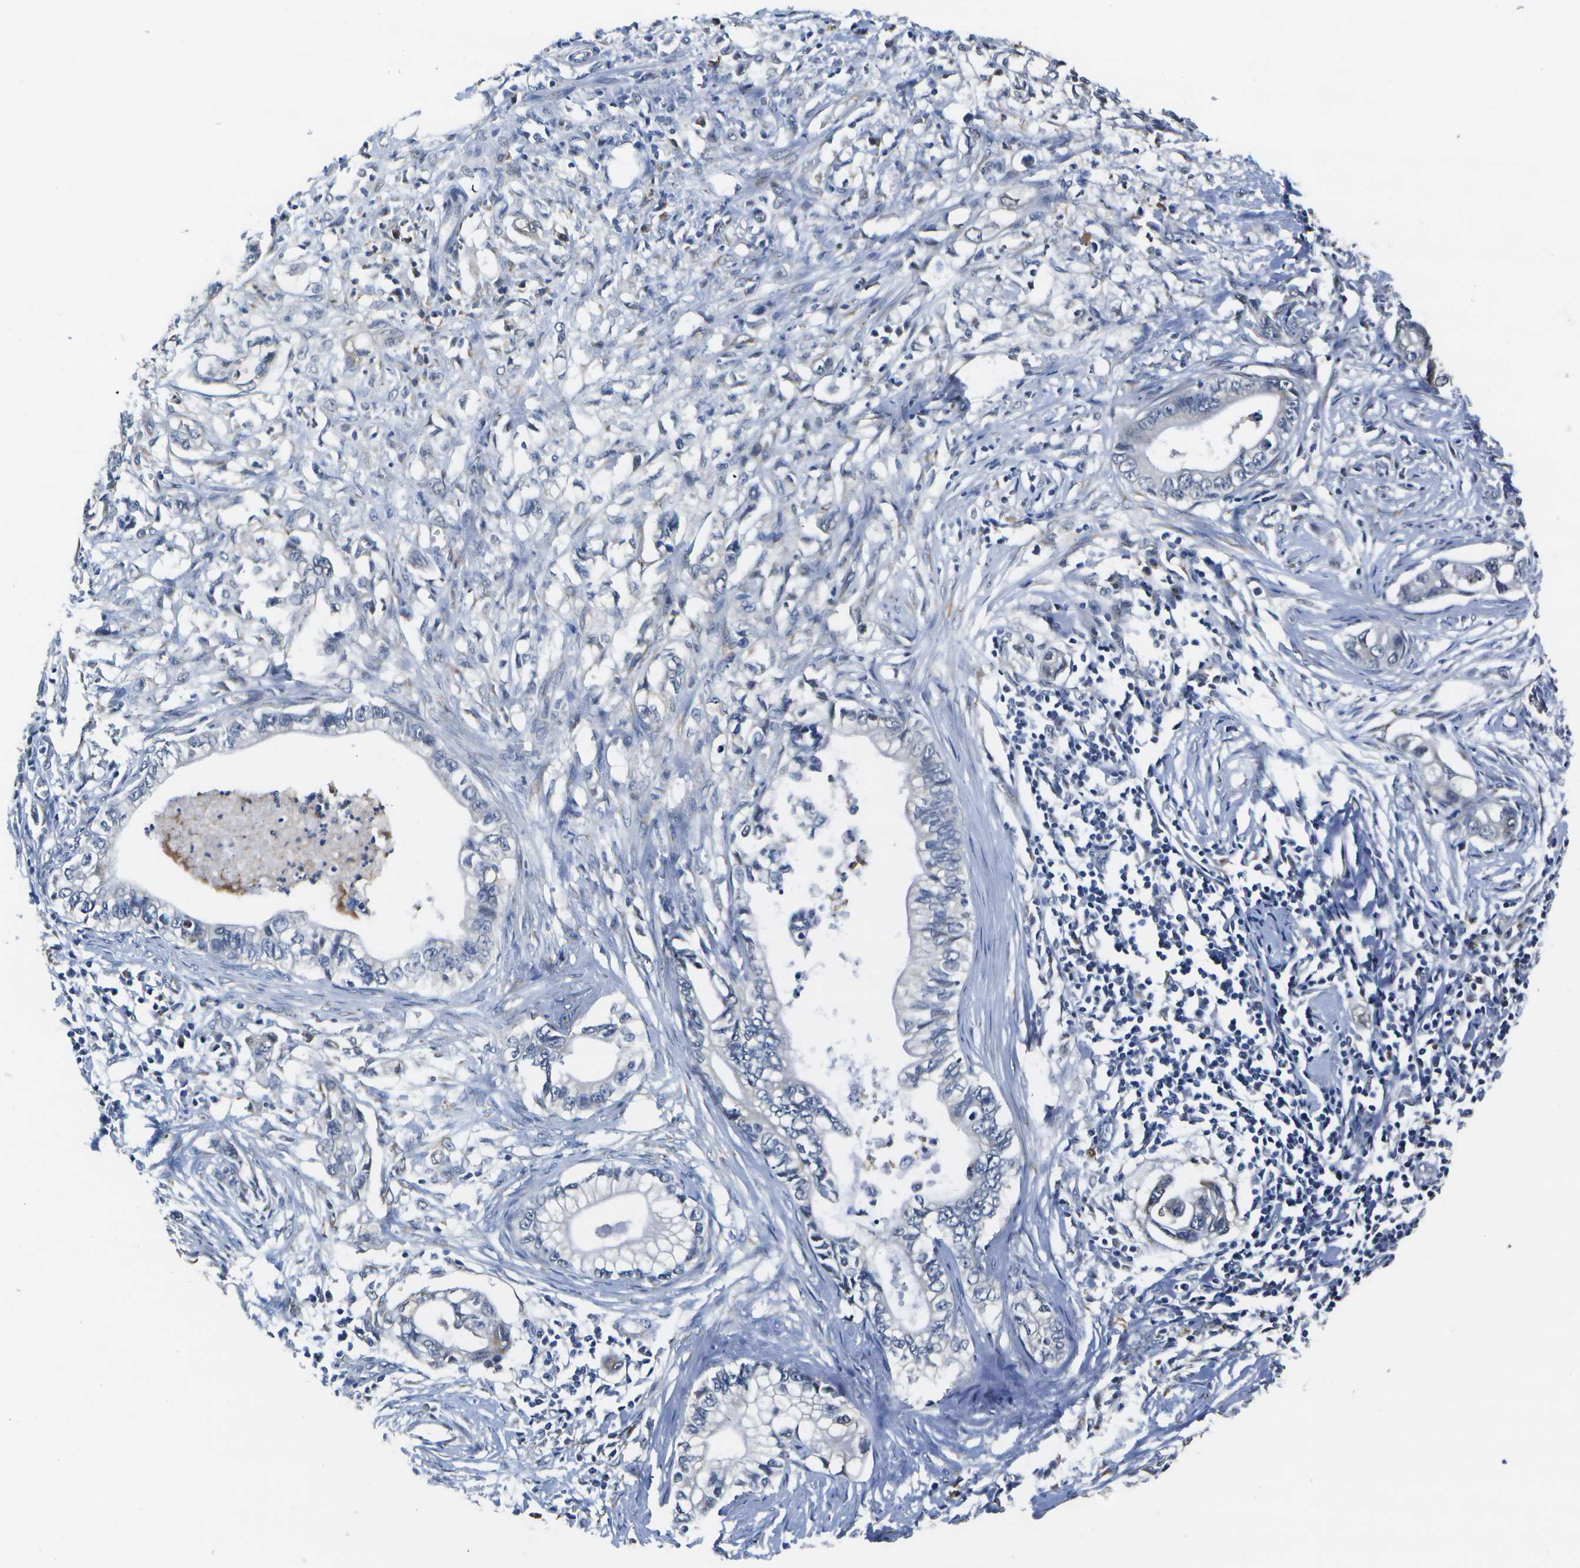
{"staining": {"intensity": "negative", "quantity": "none", "location": "none"}, "tissue": "pancreatic cancer", "cell_type": "Tumor cells", "image_type": "cancer", "snomed": [{"axis": "morphology", "description": "Adenocarcinoma, NOS"}, {"axis": "topography", "description": "Pancreas"}], "caption": "Human pancreatic adenocarcinoma stained for a protein using IHC displays no positivity in tumor cells.", "gene": "DSE", "patient": {"sex": "male", "age": 56}}